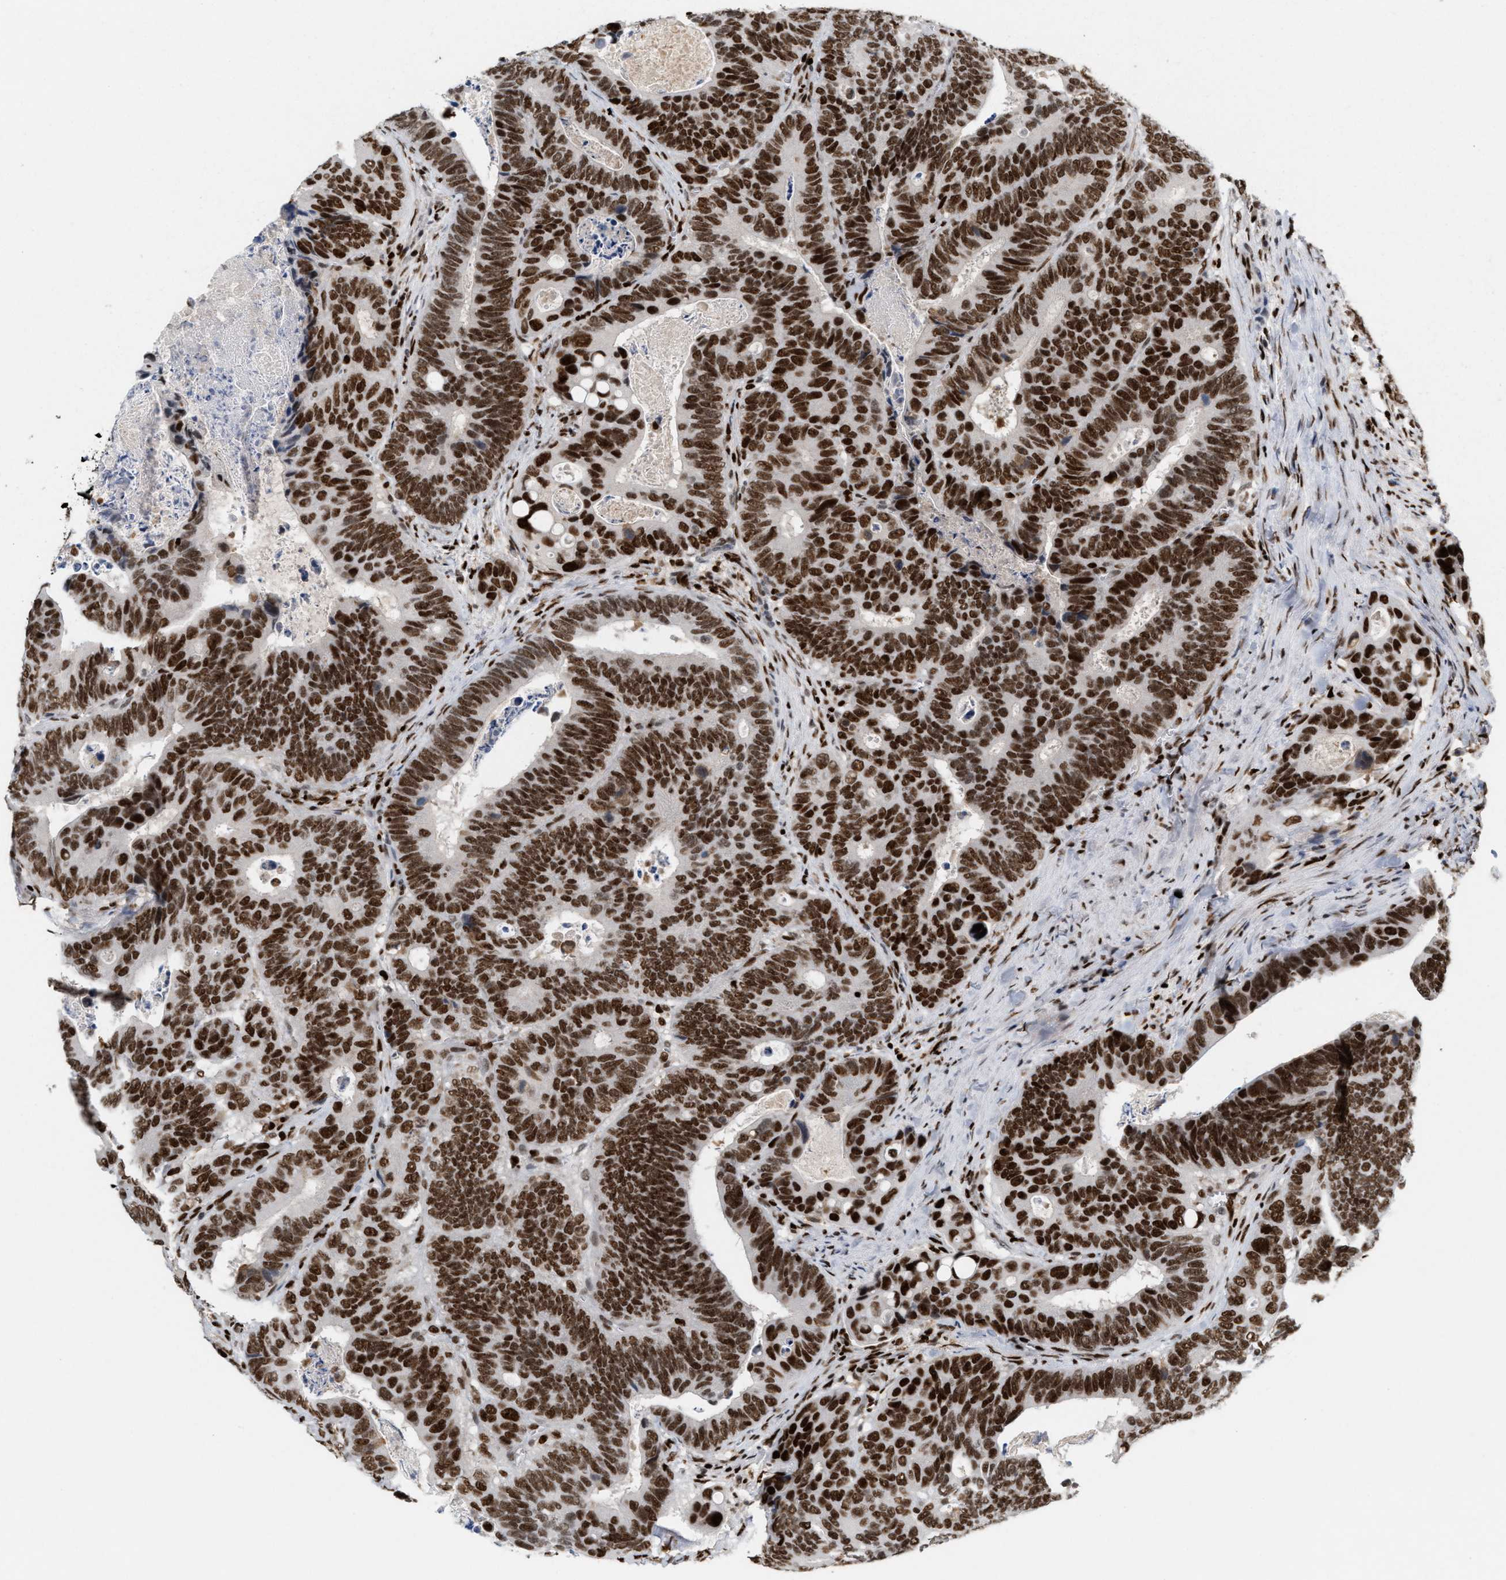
{"staining": {"intensity": "strong", "quantity": ">75%", "location": "nuclear"}, "tissue": "colorectal cancer", "cell_type": "Tumor cells", "image_type": "cancer", "snomed": [{"axis": "morphology", "description": "Inflammation, NOS"}, {"axis": "morphology", "description": "Adenocarcinoma, NOS"}, {"axis": "topography", "description": "Colon"}], "caption": "A photomicrograph of human adenocarcinoma (colorectal) stained for a protein reveals strong nuclear brown staining in tumor cells. (brown staining indicates protein expression, while blue staining denotes nuclei).", "gene": "RNASEK-C17orf49", "patient": {"sex": "male", "age": 72}}